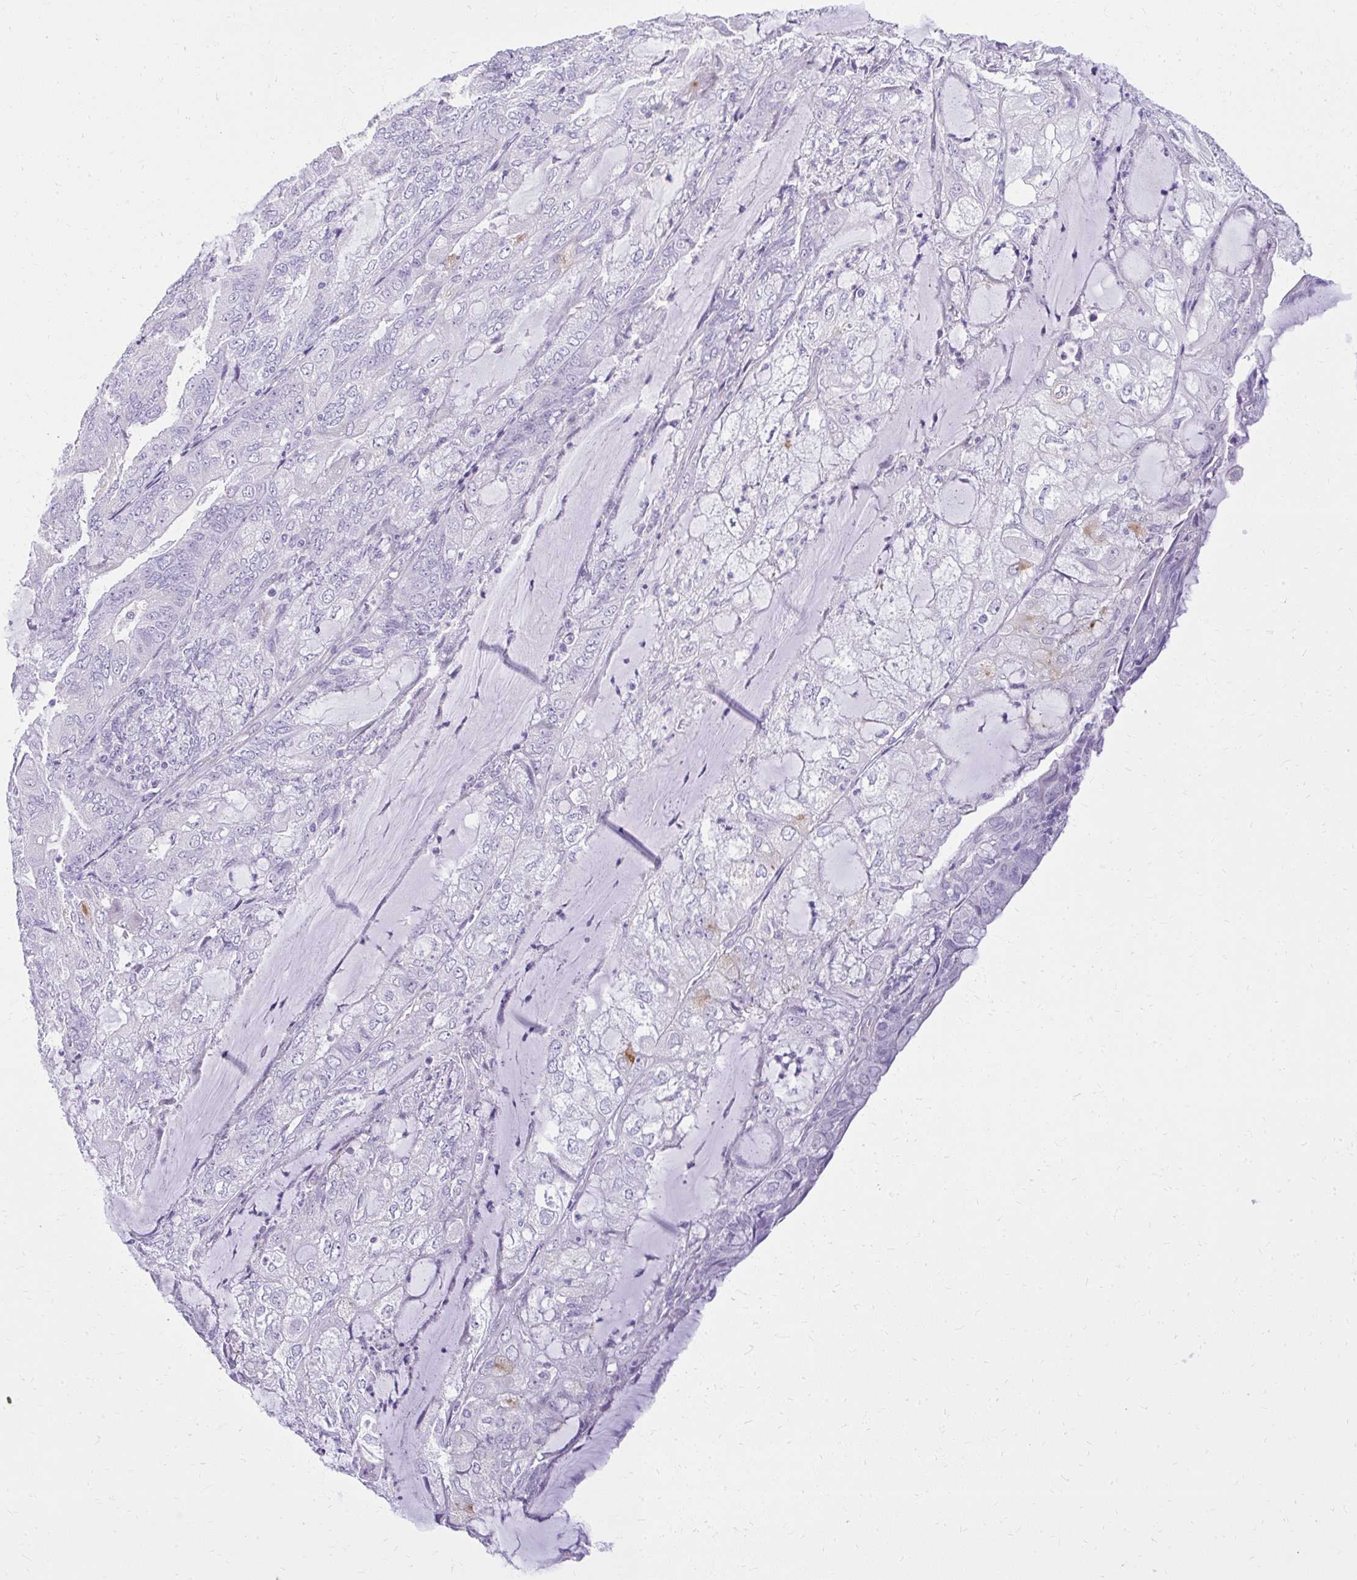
{"staining": {"intensity": "negative", "quantity": "none", "location": "none"}, "tissue": "endometrial cancer", "cell_type": "Tumor cells", "image_type": "cancer", "snomed": [{"axis": "morphology", "description": "Adenocarcinoma, NOS"}, {"axis": "topography", "description": "Endometrium"}], "caption": "DAB immunohistochemical staining of endometrial cancer shows no significant expression in tumor cells.", "gene": "PRAP1", "patient": {"sex": "female", "age": 81}}